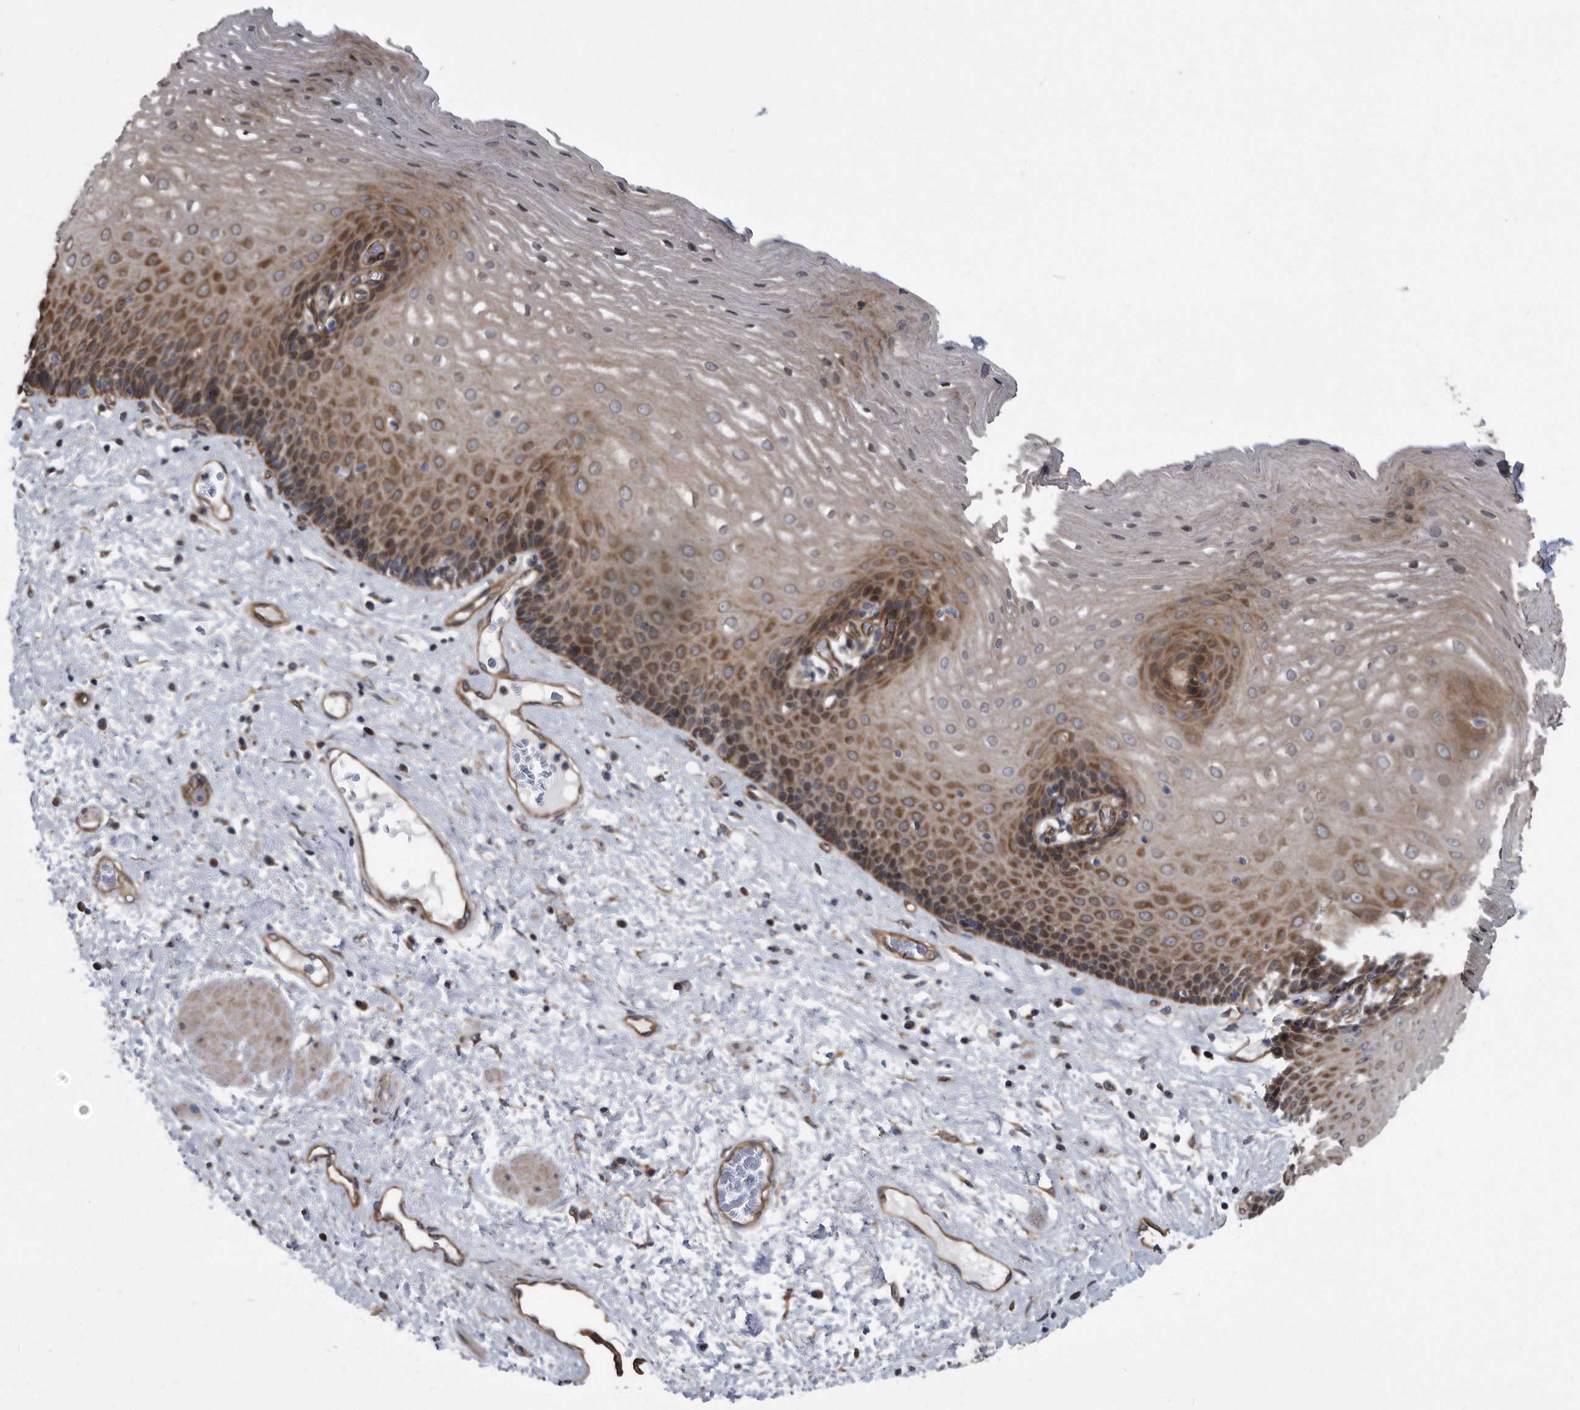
{"staining": {"intensity": "moderate", "quantity": "25%-75%", "location": "cytoplasmic/membranous"}, "tissue": "esophagus", "cell_type": "Squamous epithelial cells", "image_type": "normal", "snomed": [{"axis": "morphology", "description": "Normal tissue, NOS"}, {"axis": "morphology", "description": "Adenocarcinoma, NOS"}, {"axis": "topography", "description": "Esophagus"}], "caption": "Immunohistochemistry (IHC) image of unremarkable esophagus: esophagus stained using IHC shows medium levels of moderate protein expression localized specifically in the cytoplasmic/membranous of squamous epithelial cells, appearing as a cytoplasmic/membranous brown color.", "gene": "ARMCX1", "patient": {"sex": "male", "age": 62}}